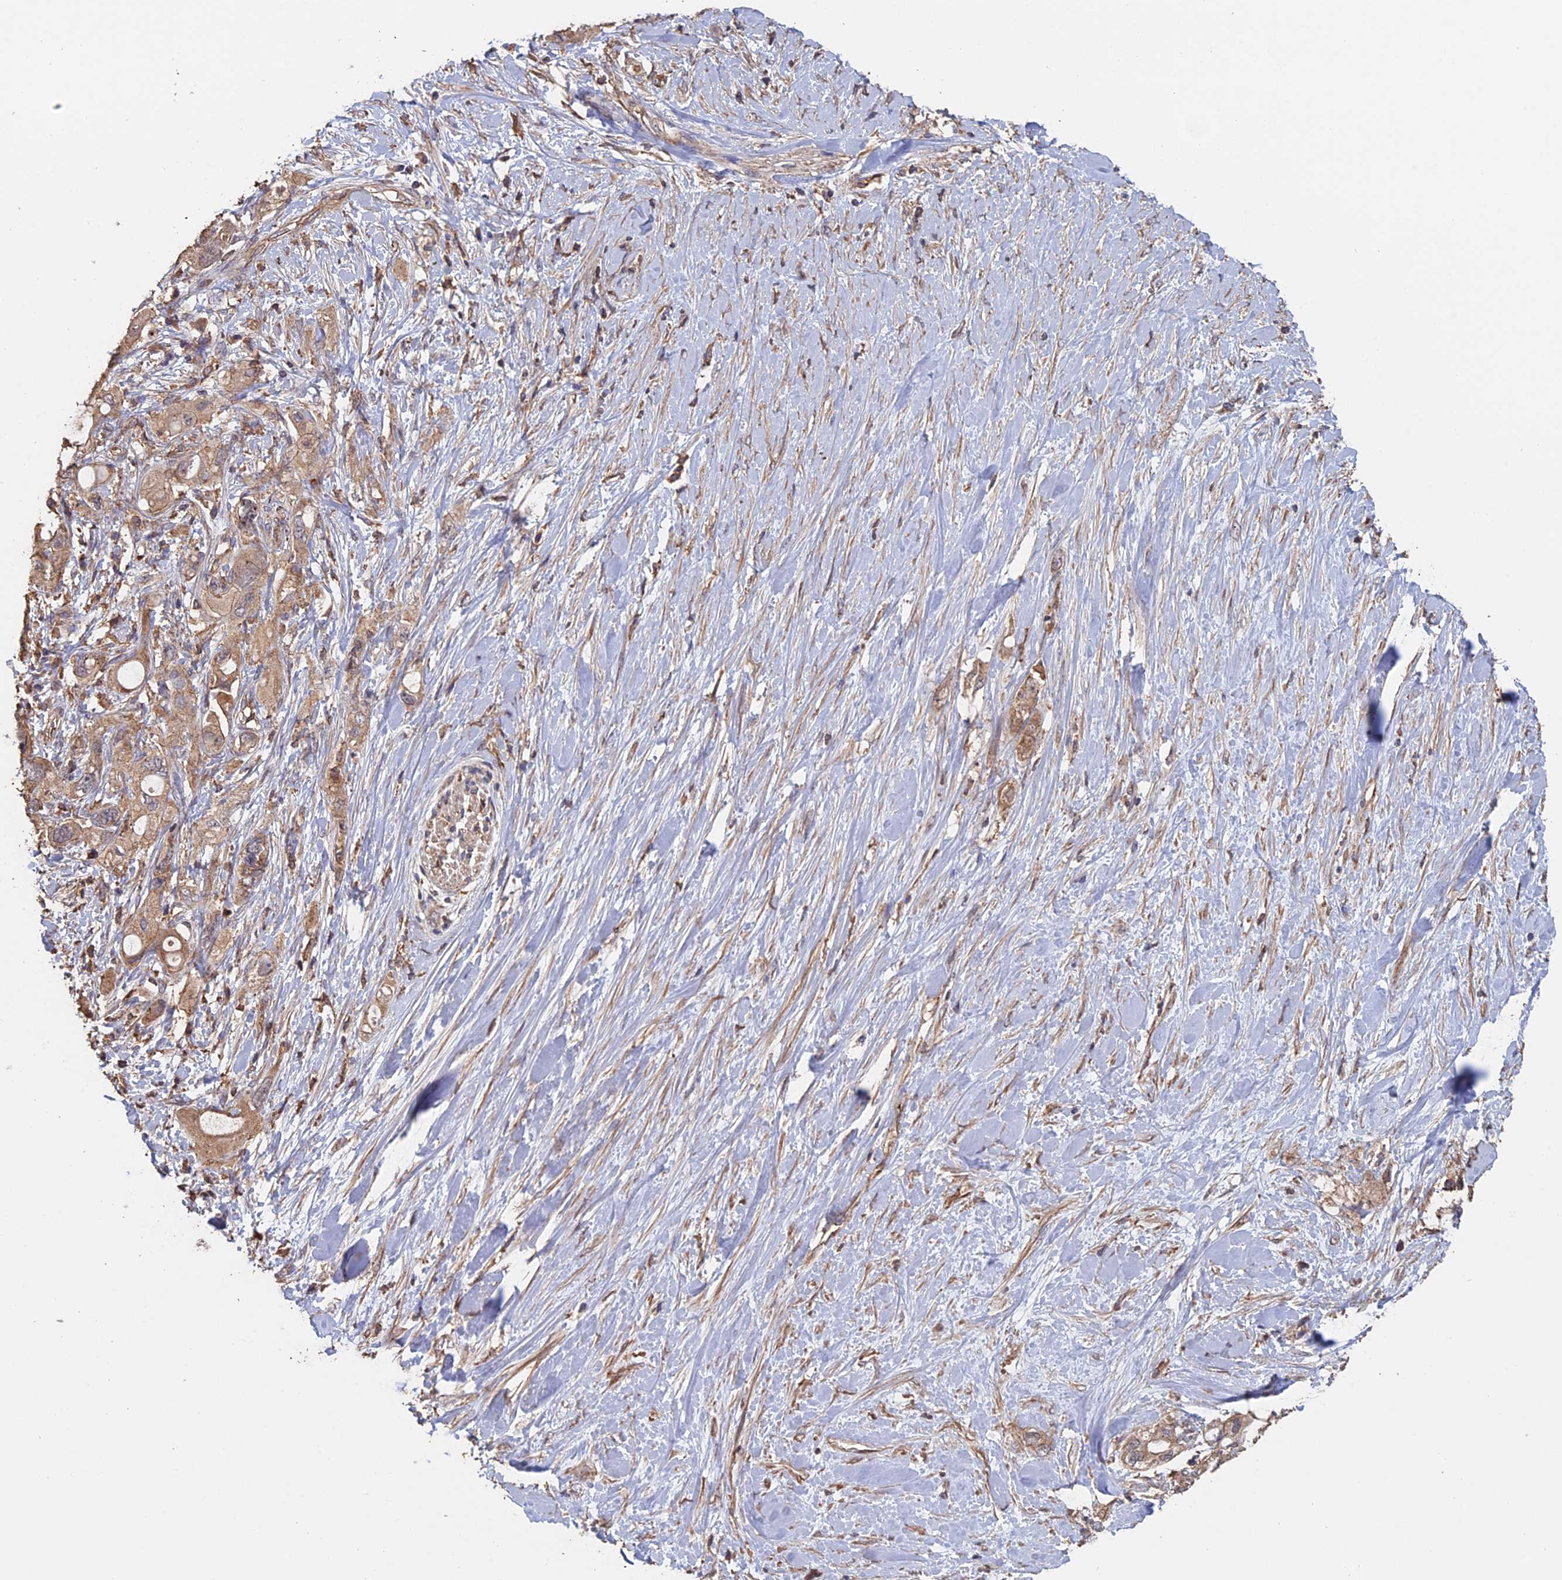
{"staining": {"intensity": "weak", "quantity": ">75%", "location": "cytoplasmic/membranous"}, "tissue": "pancreatic cancer", "cell_type": "Tumor cells", "image_type": "cancer", "snomed": [{"axis": "morphology", "description": "Adenocarcinoma, NOS"}, {"axis": "topography", "description": "Pancreas"}], "caption": "Weak cytoplasmic/membranous expression is appreciated in approximately >75% of tumor cells in pancreatic cancer. The protein is stained brown, and the nuclei are stained in blue (DAB (3,3'-diaminobenzidine) IHC with brightfield microscopy, high magnification).", "gene": "PIGQ", "patient": {"sex": "female", "age": 56}}